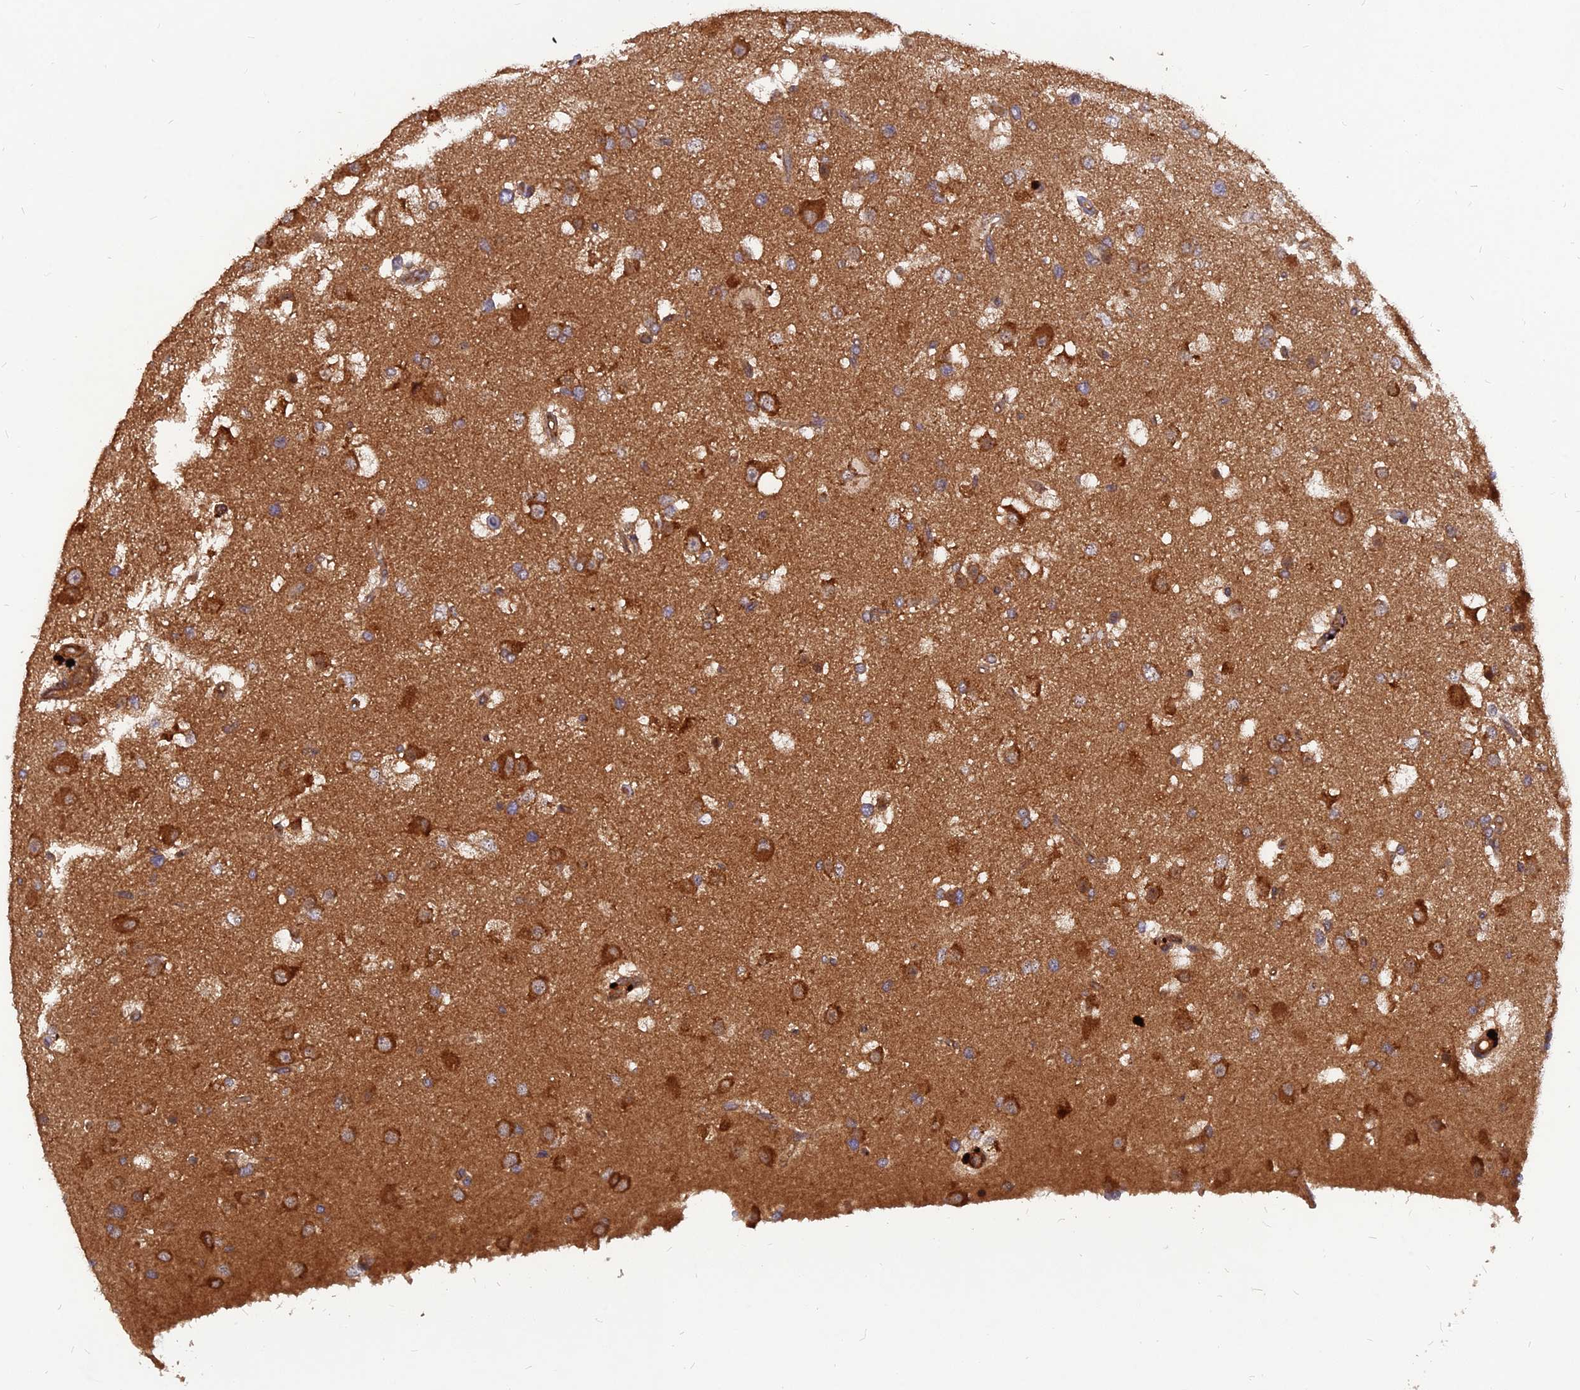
{"staining": {"intensity": "strong", "quantity": "25%-75%", "location": "cytoplasmic/membranous"}, "tissue": "glioma", "cell_type": "Tumor cells", "image_type": "cancer", "snomed": [{"axis": "morphology", "description": "Glioma, malignant, High grade"}, {"axis": "topography", "description": "Brain"}], "caption": "Protein analysis of glioma tissue reveals strong cytoplasmic/membranous expression in approximately 25%-75% of tumor cells. (DAB (3,3'-diaminobenzidine) IHC, brown staining for protein, blue staining for nuclei).", "gene": "RELCH", "patient": {"sex": "male", "age": 53}}